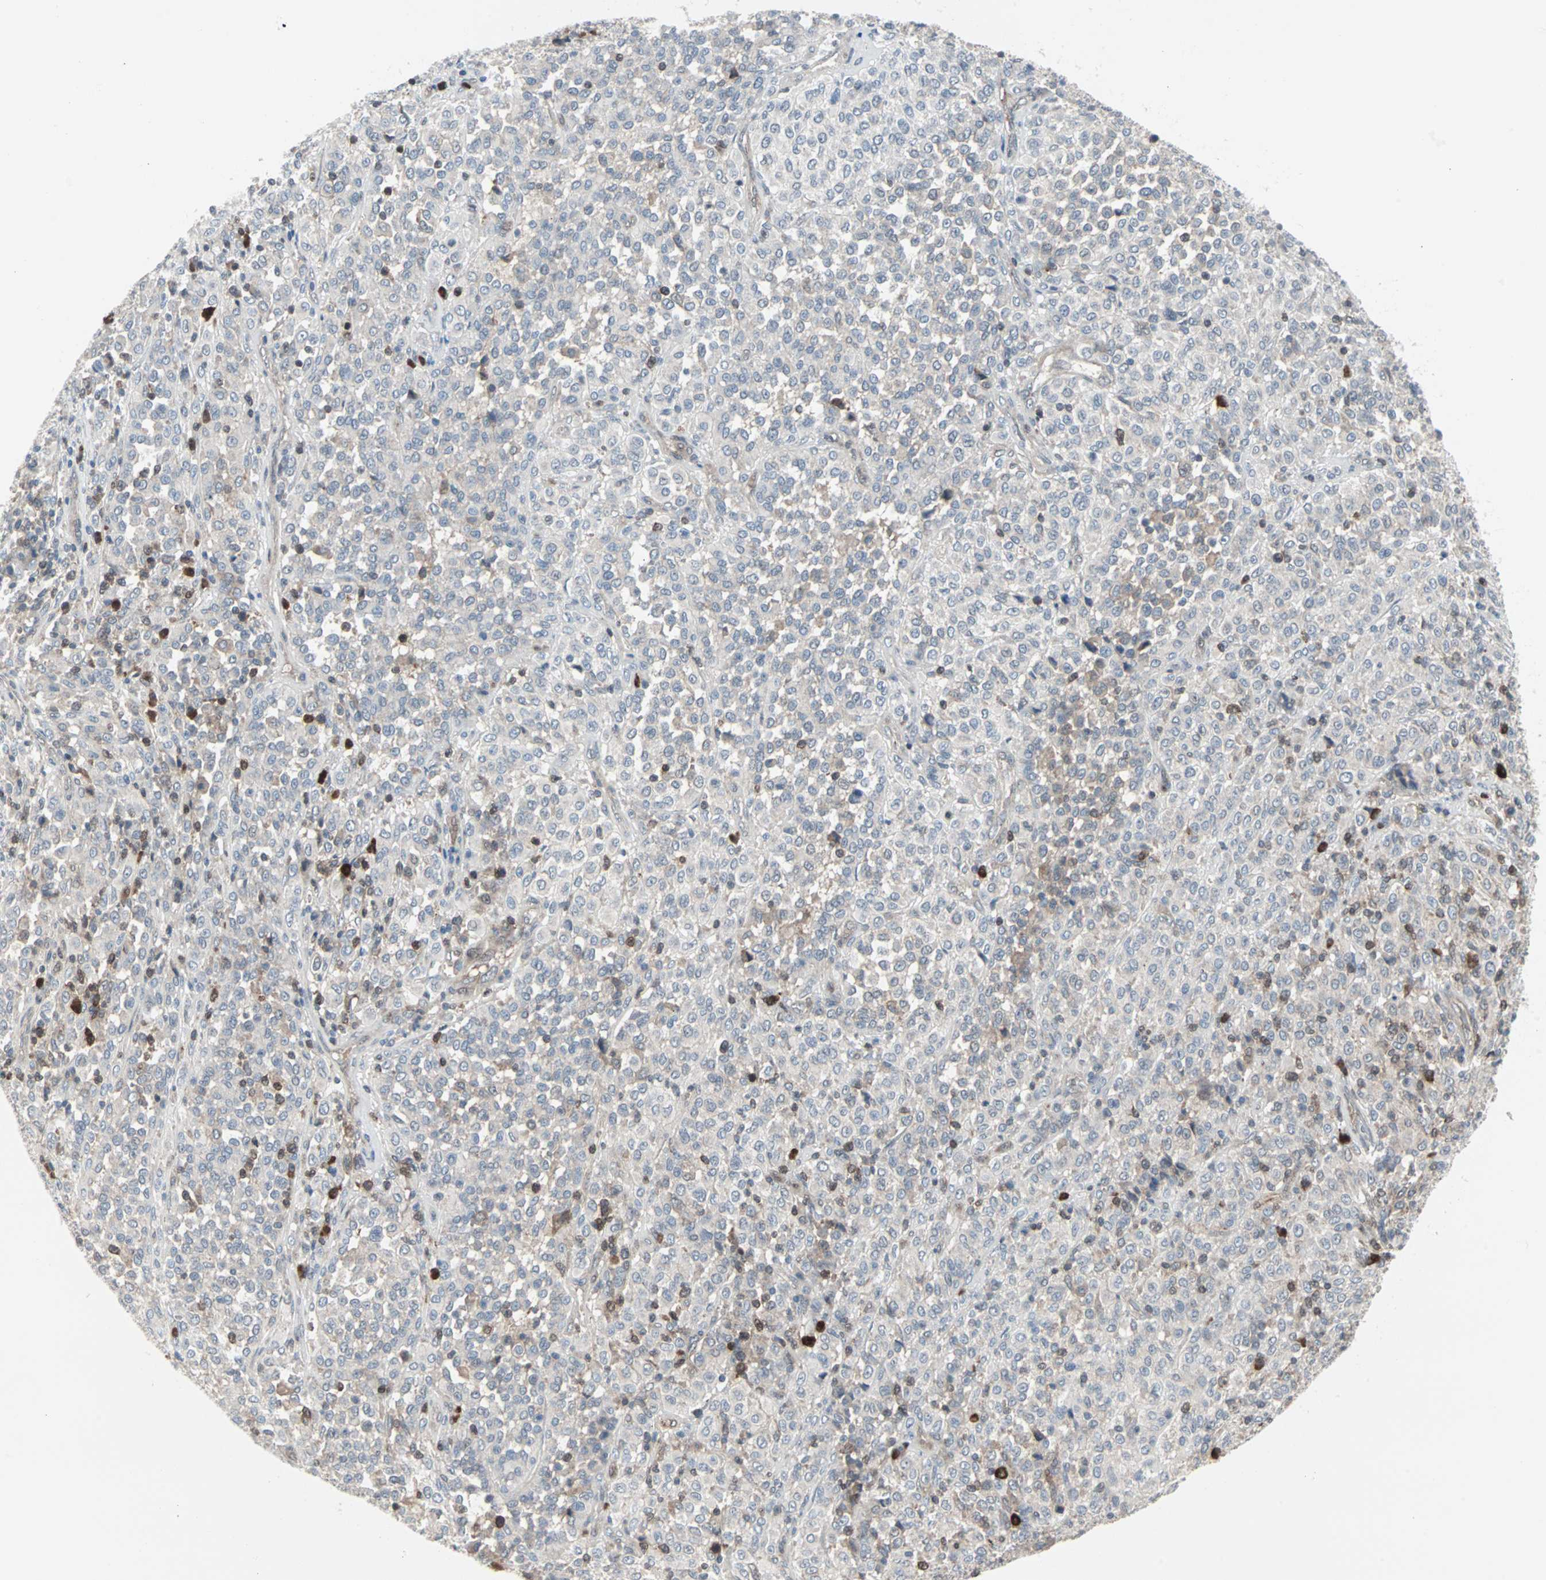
{"staining": {"intensity": "negative", "quantity": "none", "location": "none"}, "tissue": "melanoma", "cell_type": "Tumor cells", "image_type": "cancer", "snomed": [{"axis": "morphology", "description": "Malignant melanoma, Metastatic site"}, {"axis": "topography", "description": "Pancreas"}], "caption": "Image shows no significant protein staining in tumor cells of melanoma. (Immunohistochemistry (ihc), brightfield microscopy, high magnification).", "gene": "CASP3", "patient": {"sex": "female", "age": 30}}